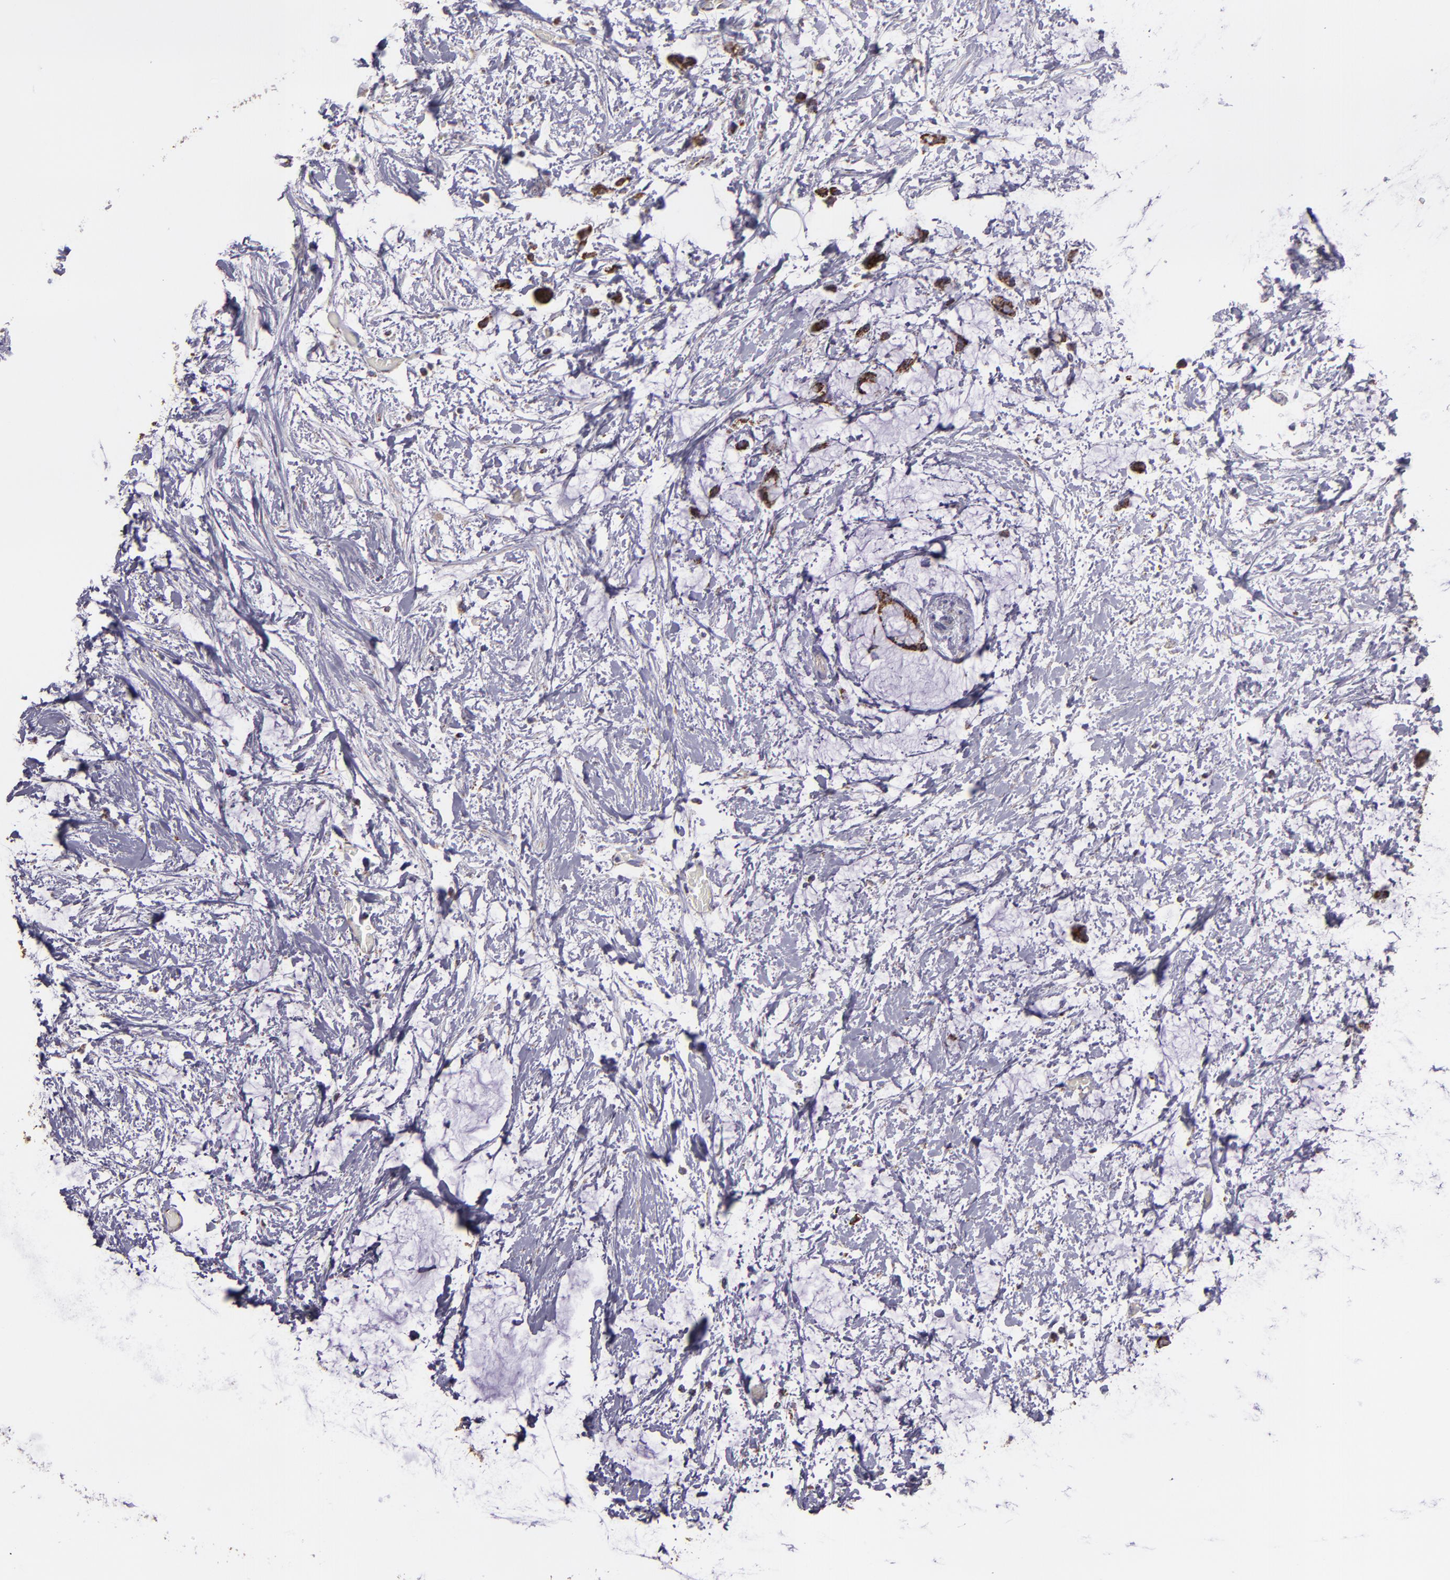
{"staining": {"intensity": "strong", "quantity": ">75%", "location": "cytoplasmic/membranous"}, "tissue": "colorectal cancer", "cell_type": "Tumor cells", "image_type": "cancer", "snomed": [{"axis": "morphology", "description": "Normal tissue, NOS"}, {"axis": "morphology", "description": "Adenocarcinoma, NOS"}, {"axis": "topography", "description": "Colon"}, {"axis": "topography", "description": "Peripheral nerve tissue"}], "caption": "An image of human colorectal cancer stained for a protein demonstrates strong cytoplasmic/membranous brown staining in tumor cells.", "gene": "HSPD1", "patient": {"sex": "male", "age": 14}}